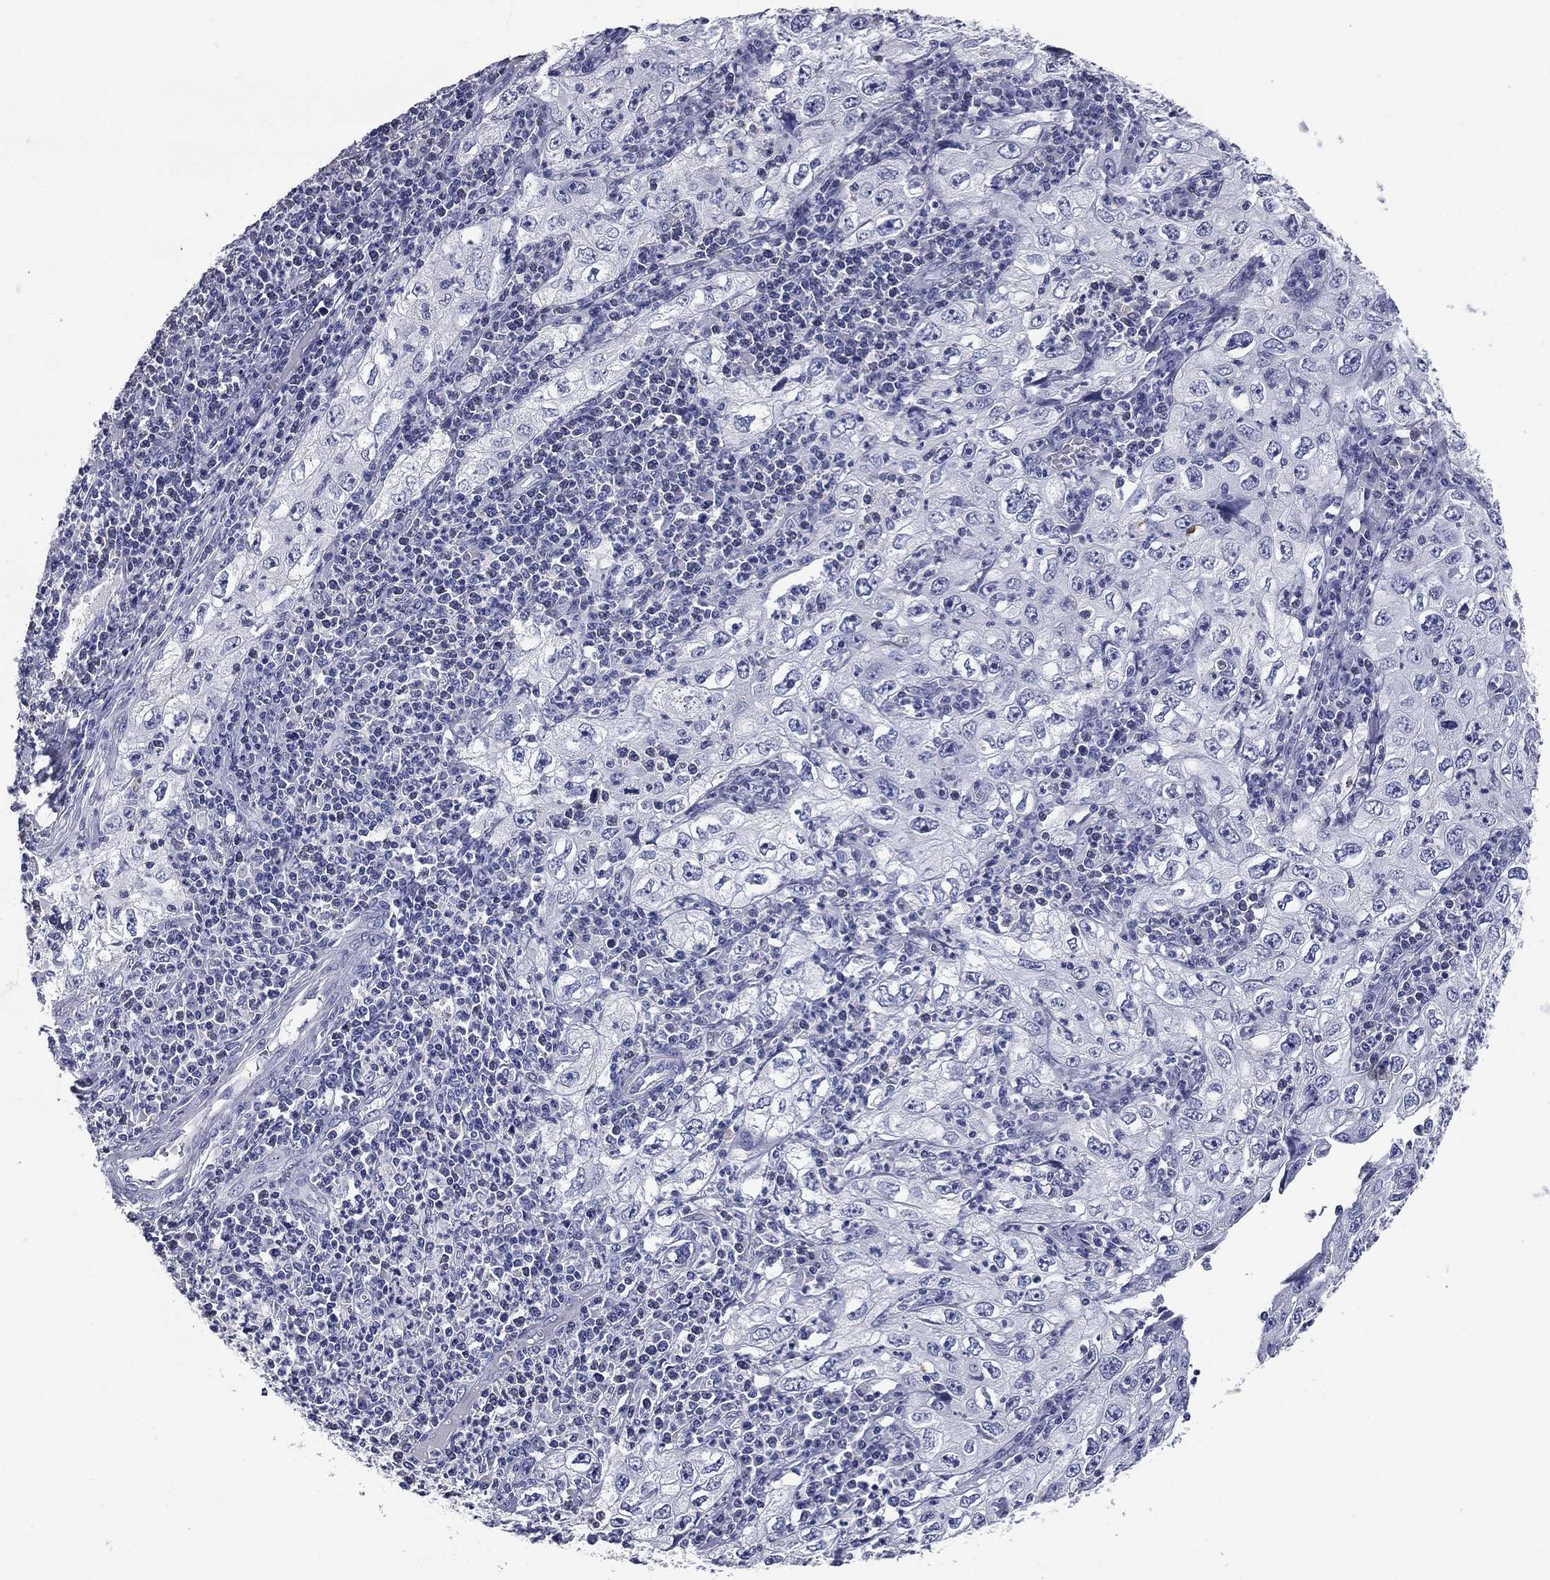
{"staining": {"intensity": "negative", "quantity": "none", "location": "none"}, "tissue": "cervical cancer", "cell_type": "Tumor cells", "image_type": "cancer", "snomed": [{"axis": "morphology", "description": "Squamous cell carcinoma, NOS"}, {"axis": "topography", "description": "Cervix"}], "caption": "Tumor cells show no significant positivity in cervical cancer.", "gene": "SYT12", "patient": {"sex": "female", "age": 24}}